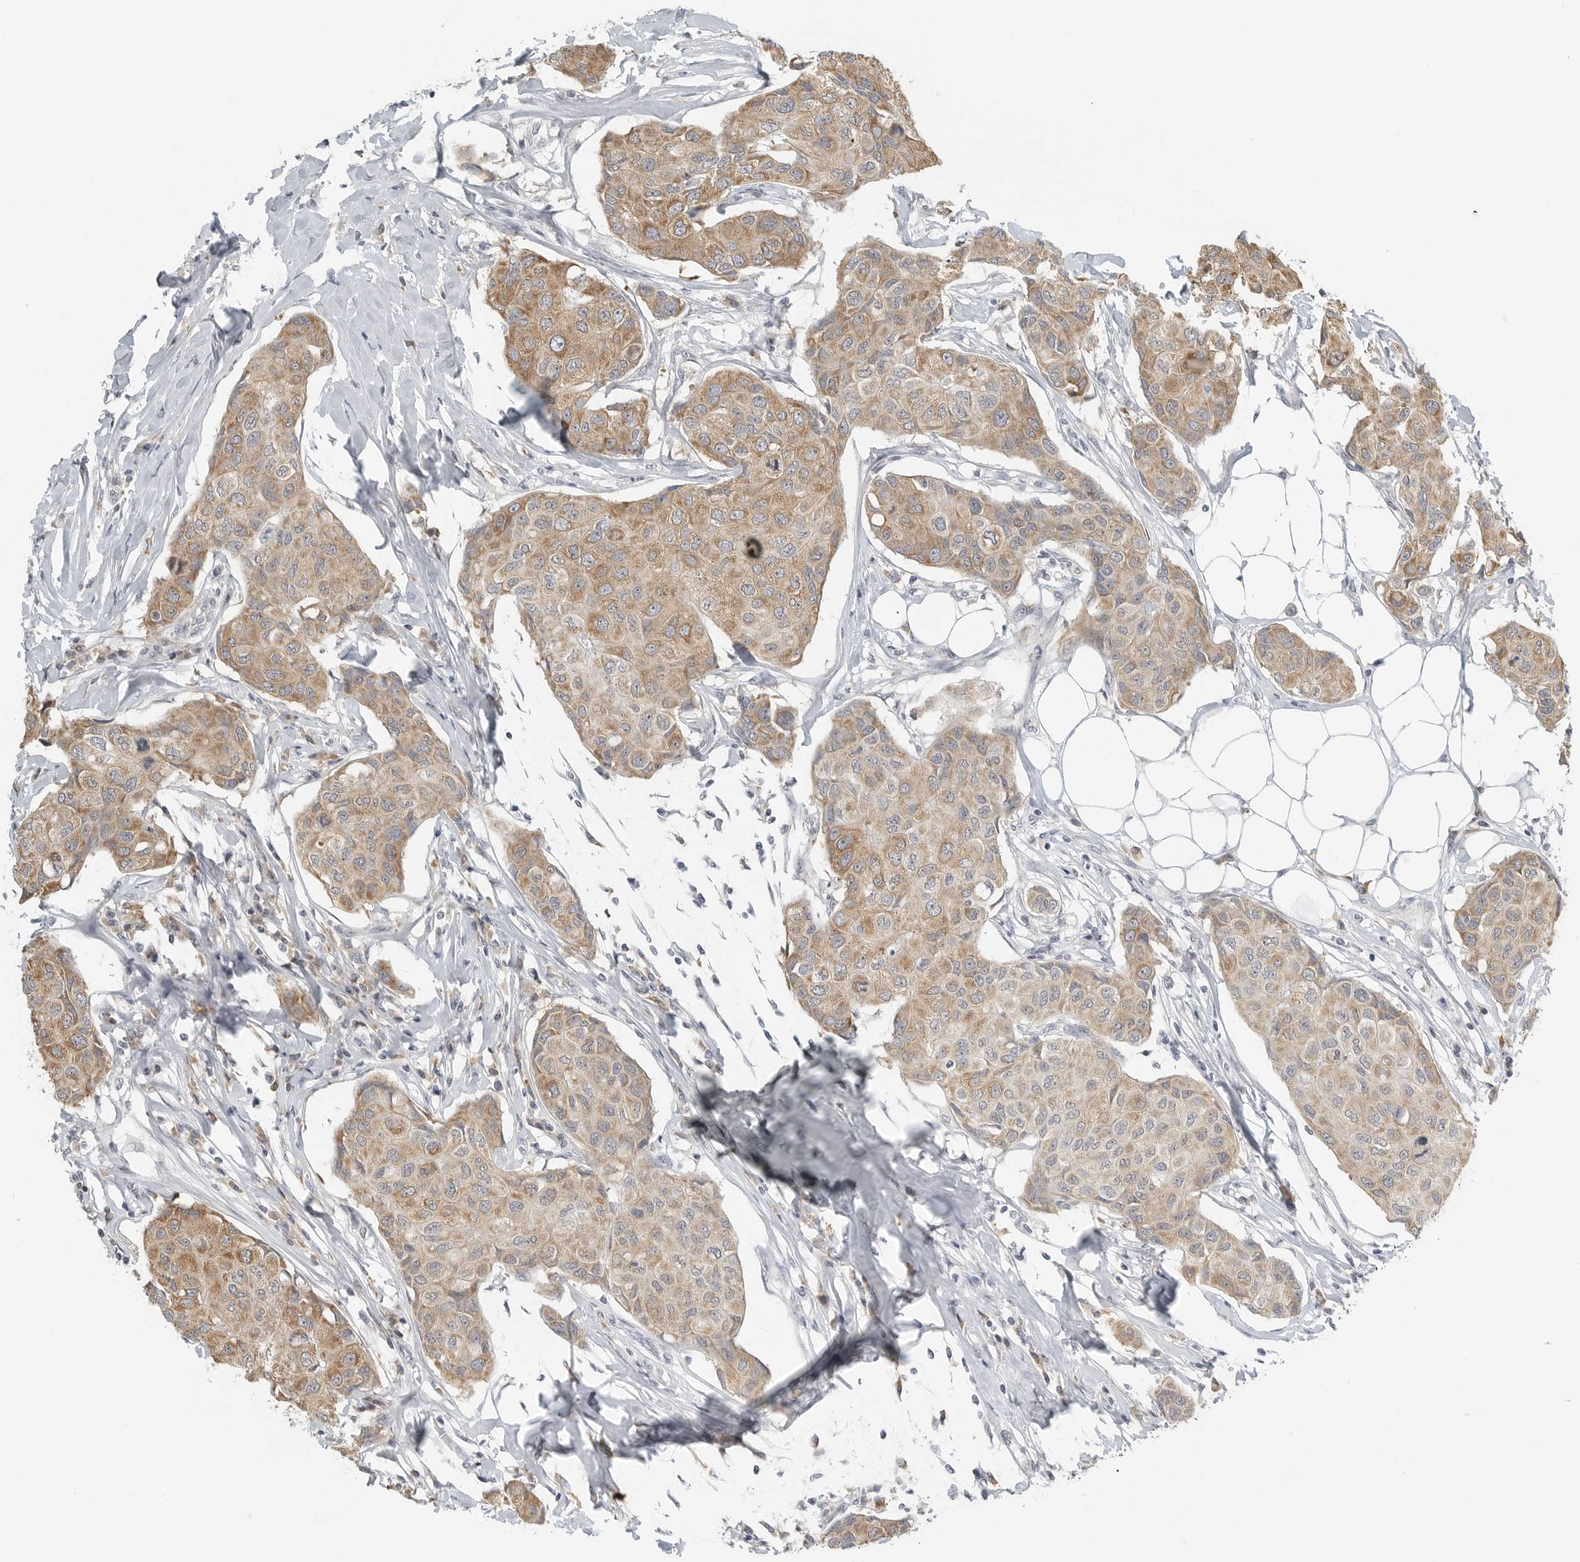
{"staining": {"intensity": "moderate", "quantity": ">75%", "location": "cytoplasmic/membranous"}, "tissue": "breast cancer", "cell_type": "Tumor cells", "image_type": "cancer", "snomed": [{"axis": "morphology", "description": "Duct carcinoma"}, {"axis": "topography", "description": "Breast"}], "caption": "Human breast cancer (intraductal carcinoma) stained with a brown dye demonstrates moderate cytoplasmic/membranous positive expression in approximately >75% of tumor cells.", "gene": "IL12RB2", "patient": {"sex": "female", "age": 80}}